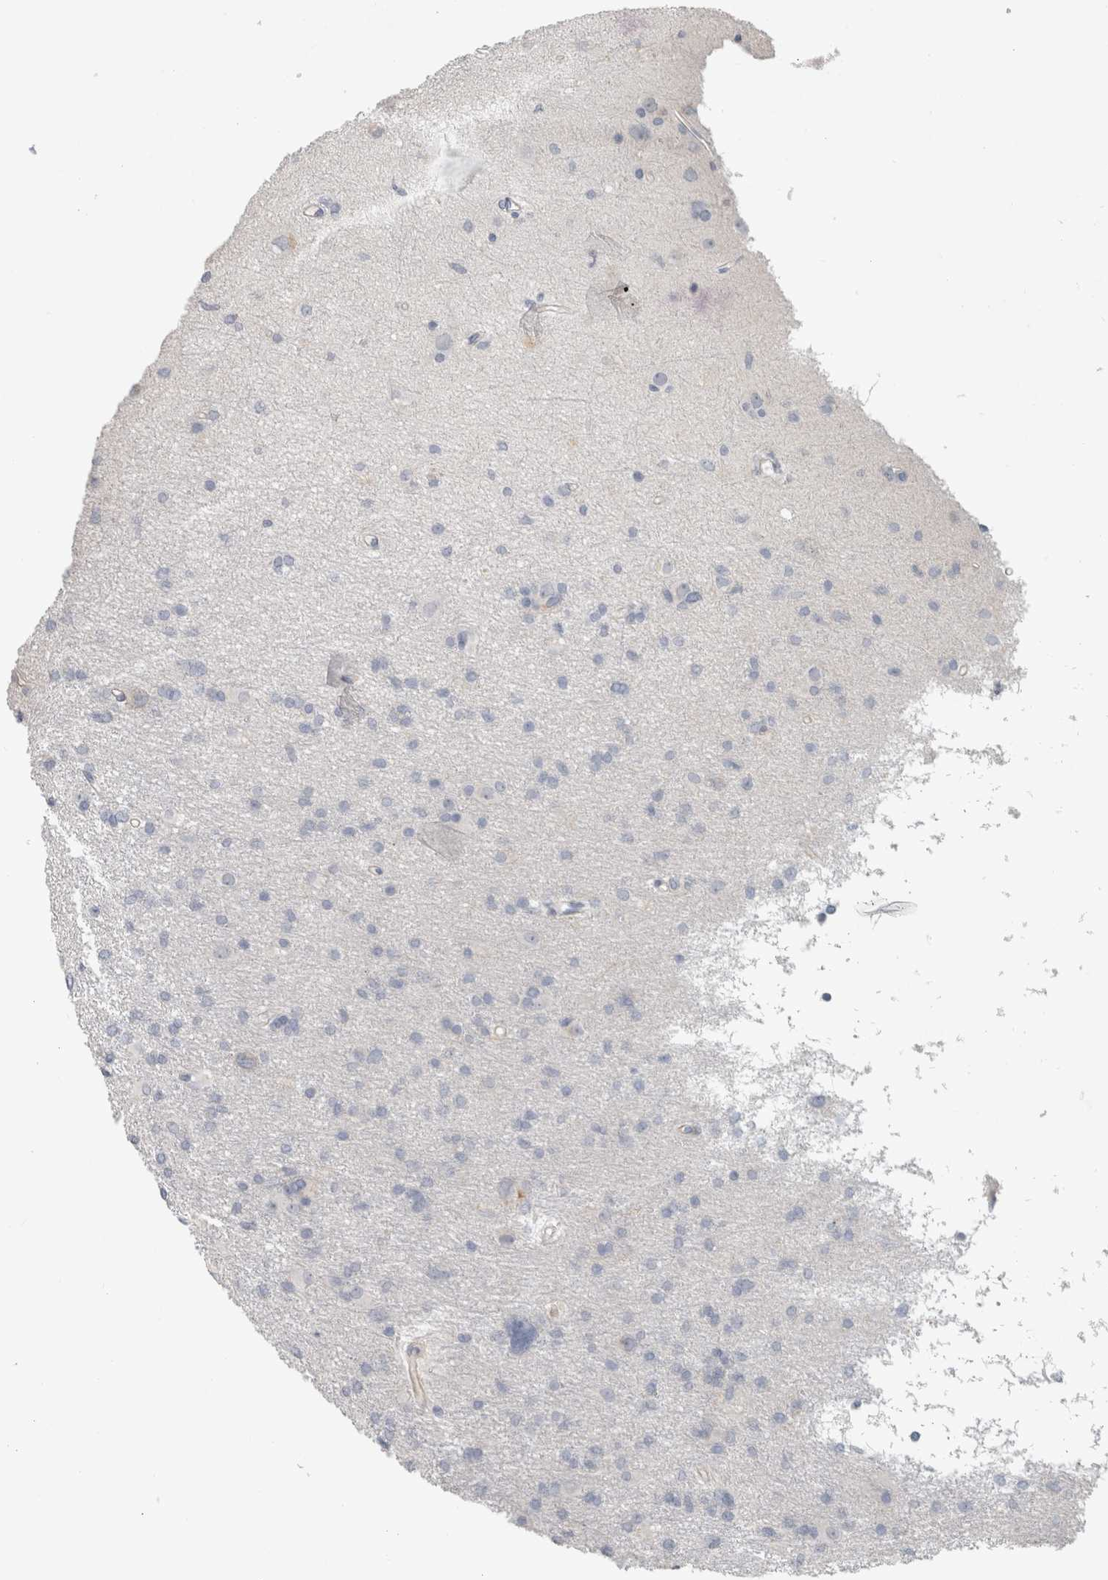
{"staining": {"intensity": "negative", "quantity": "none", "location": "none"}, "tissue": "glioma", "cell_type": "Tumor cells", "image_type": "cancer", "snomed": [{"axis": "morphology", "description": "Glioma, malignant, High grade"}, {"axis": "topography", "description": "Brain"}], "caption": "Glioma was stained to show a protein in brown. There is no significant expression in tumor cells.", "gene": "CD36", "patient": {"sex": "female", "age": 59}}